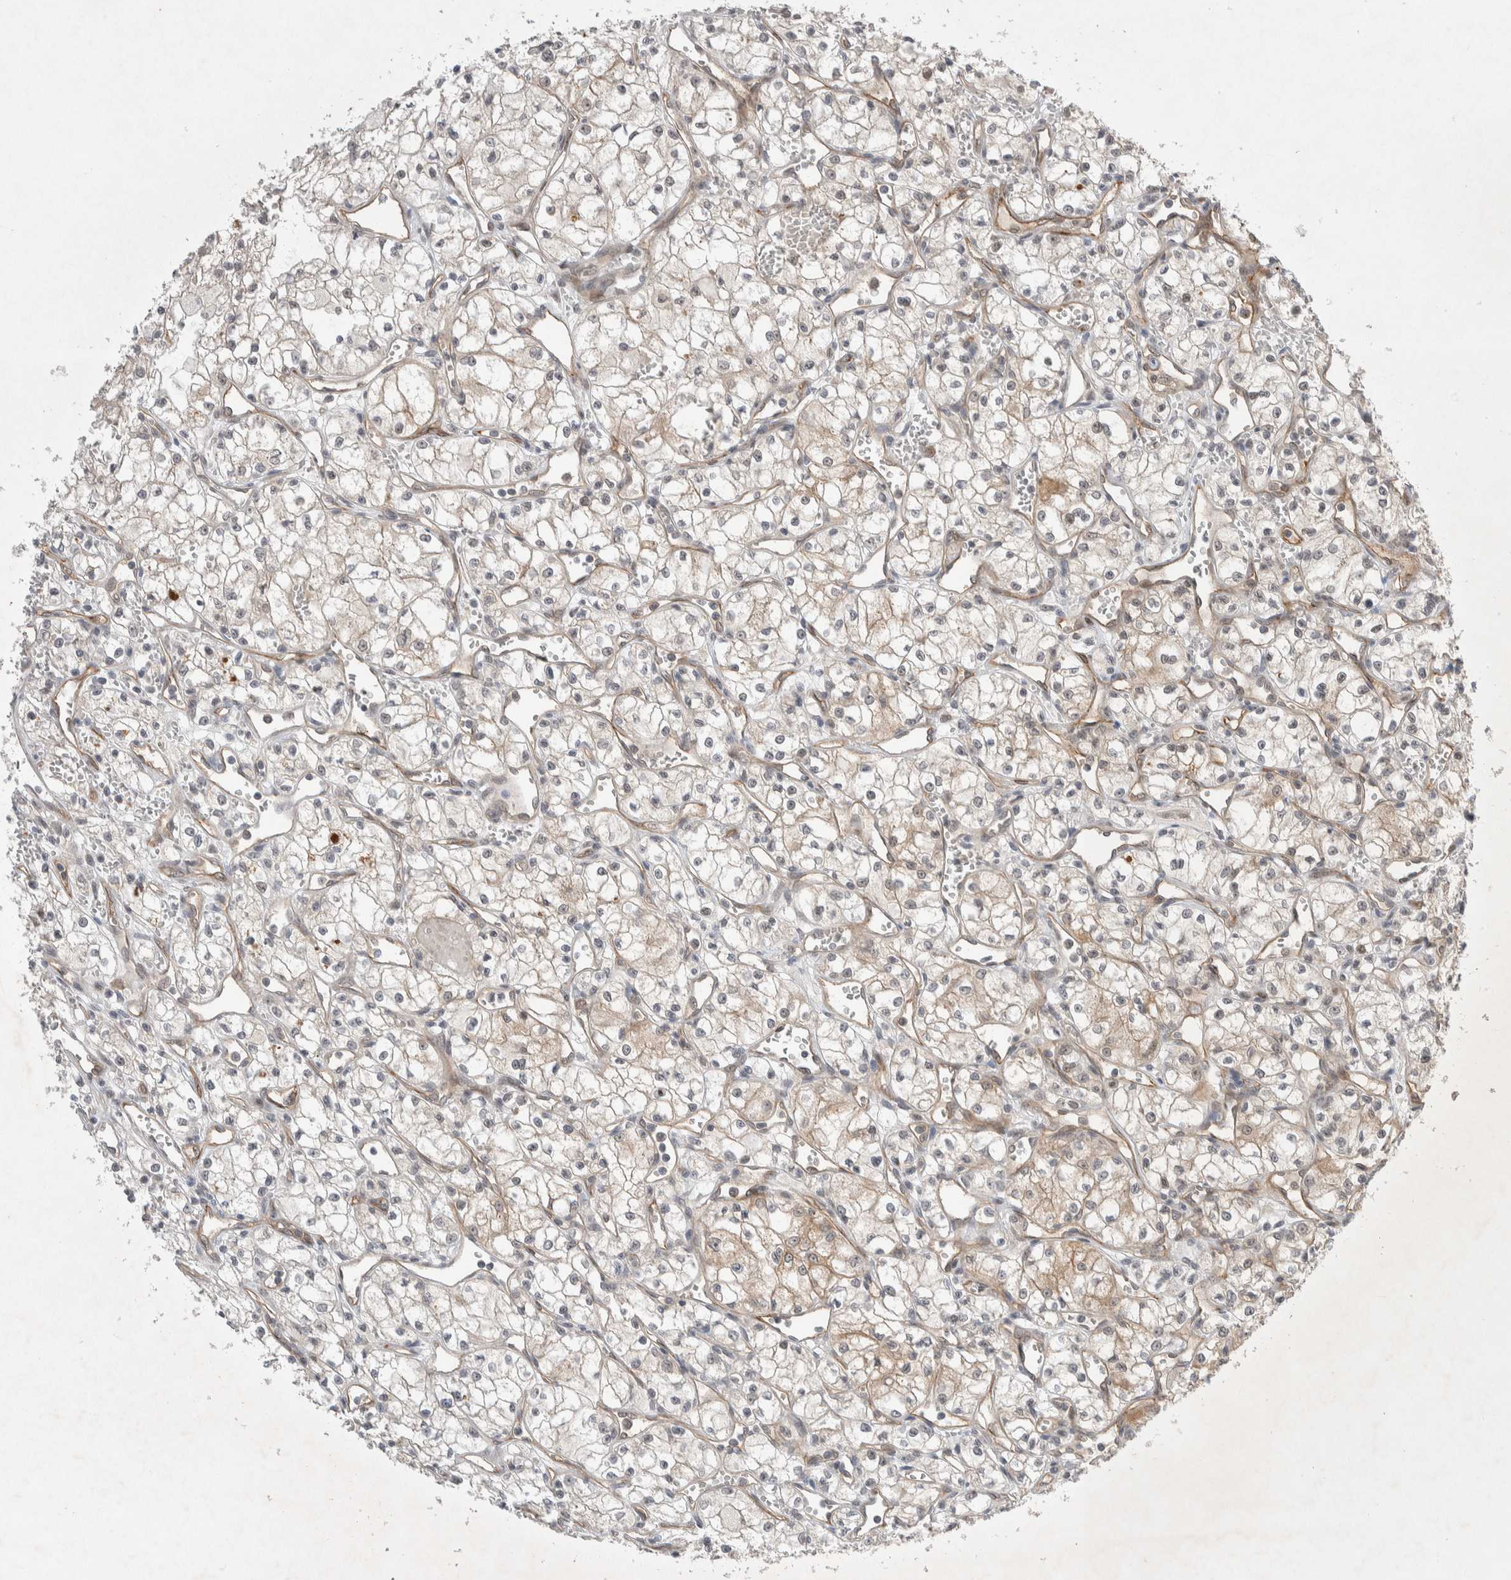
{"staining": {"intensity": "weak", "quantity": "<25%", "location": "nuclear"}, "tissue": "renal cancer", "cell_type": "Tumor cells", "image_type": "cancer", "snomed": [{"axis": "morphology", "description": "Adenocarcinoma, NOS"}, {"axis": "topography", "description": "Kidney"}], "caption": "Histopathology image shows no protein staining in tumor cells of renal cancer tissue.", "gene": "ZNF704", "patient": {"sex": "male", "age": 59}}